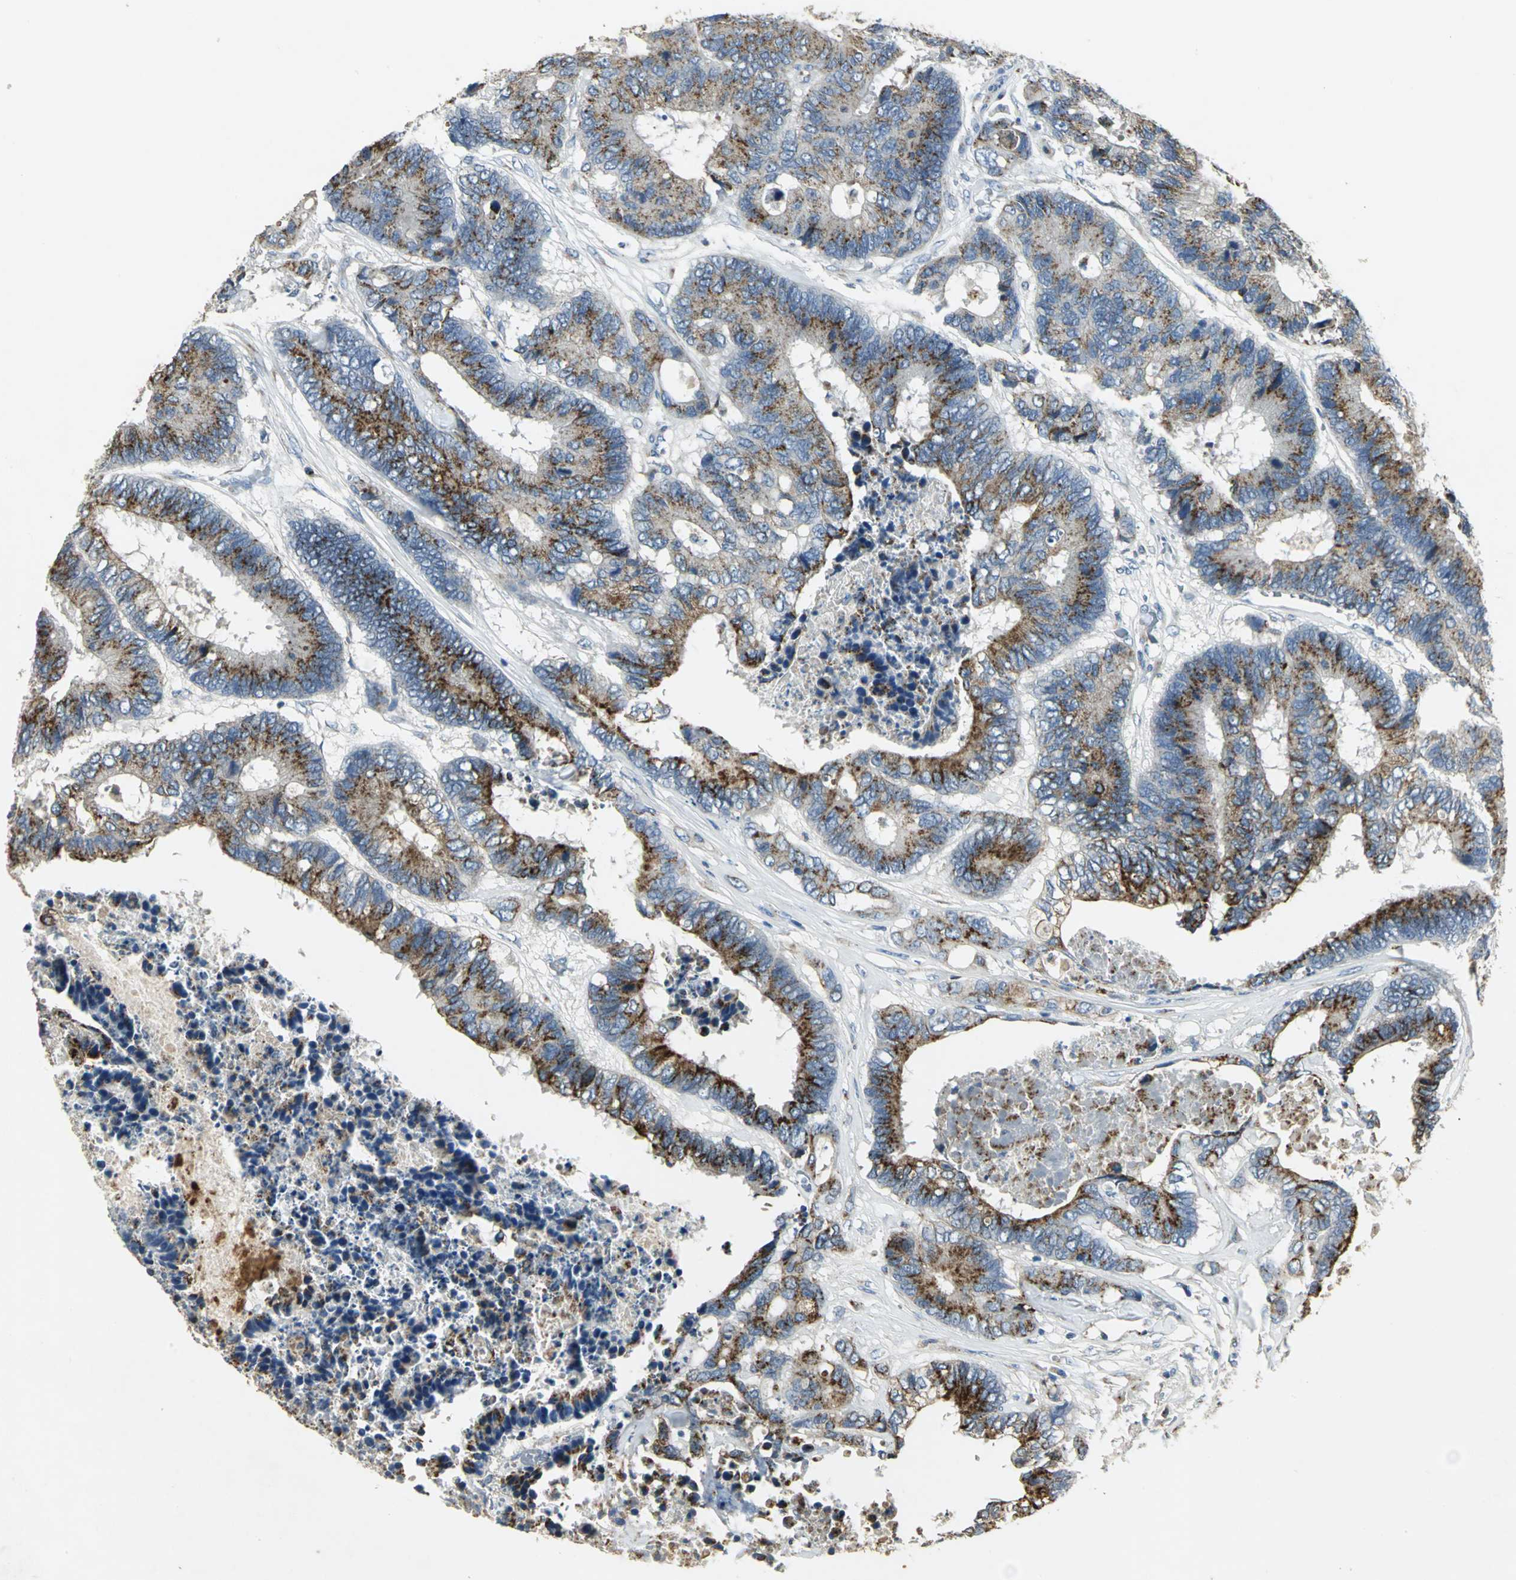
{"staining": {"intensity": "strong", "quantity": "25%-75%", "location": "cytoplasmic/membranous"}, "tissue": "colorectal cancer", "cell_type": "Tumor cells", "image_type": "cancer", "snomed": [{"axis": "morphology", "description": "Adenocarcinoma, NOS"}, {"axis": "topography", "description": "Rectum"}], "caption": "DAB immunohistochemical staining of colorectal cancer displays strong cytoplasmic/membranous protein expression in about 25%-75% of tumor cells. (brown staining indicates protein expression, while blue staining denotes nuclei).", "gene": "TM9SF2", "patient": {"sex": "male", "age": 55}}